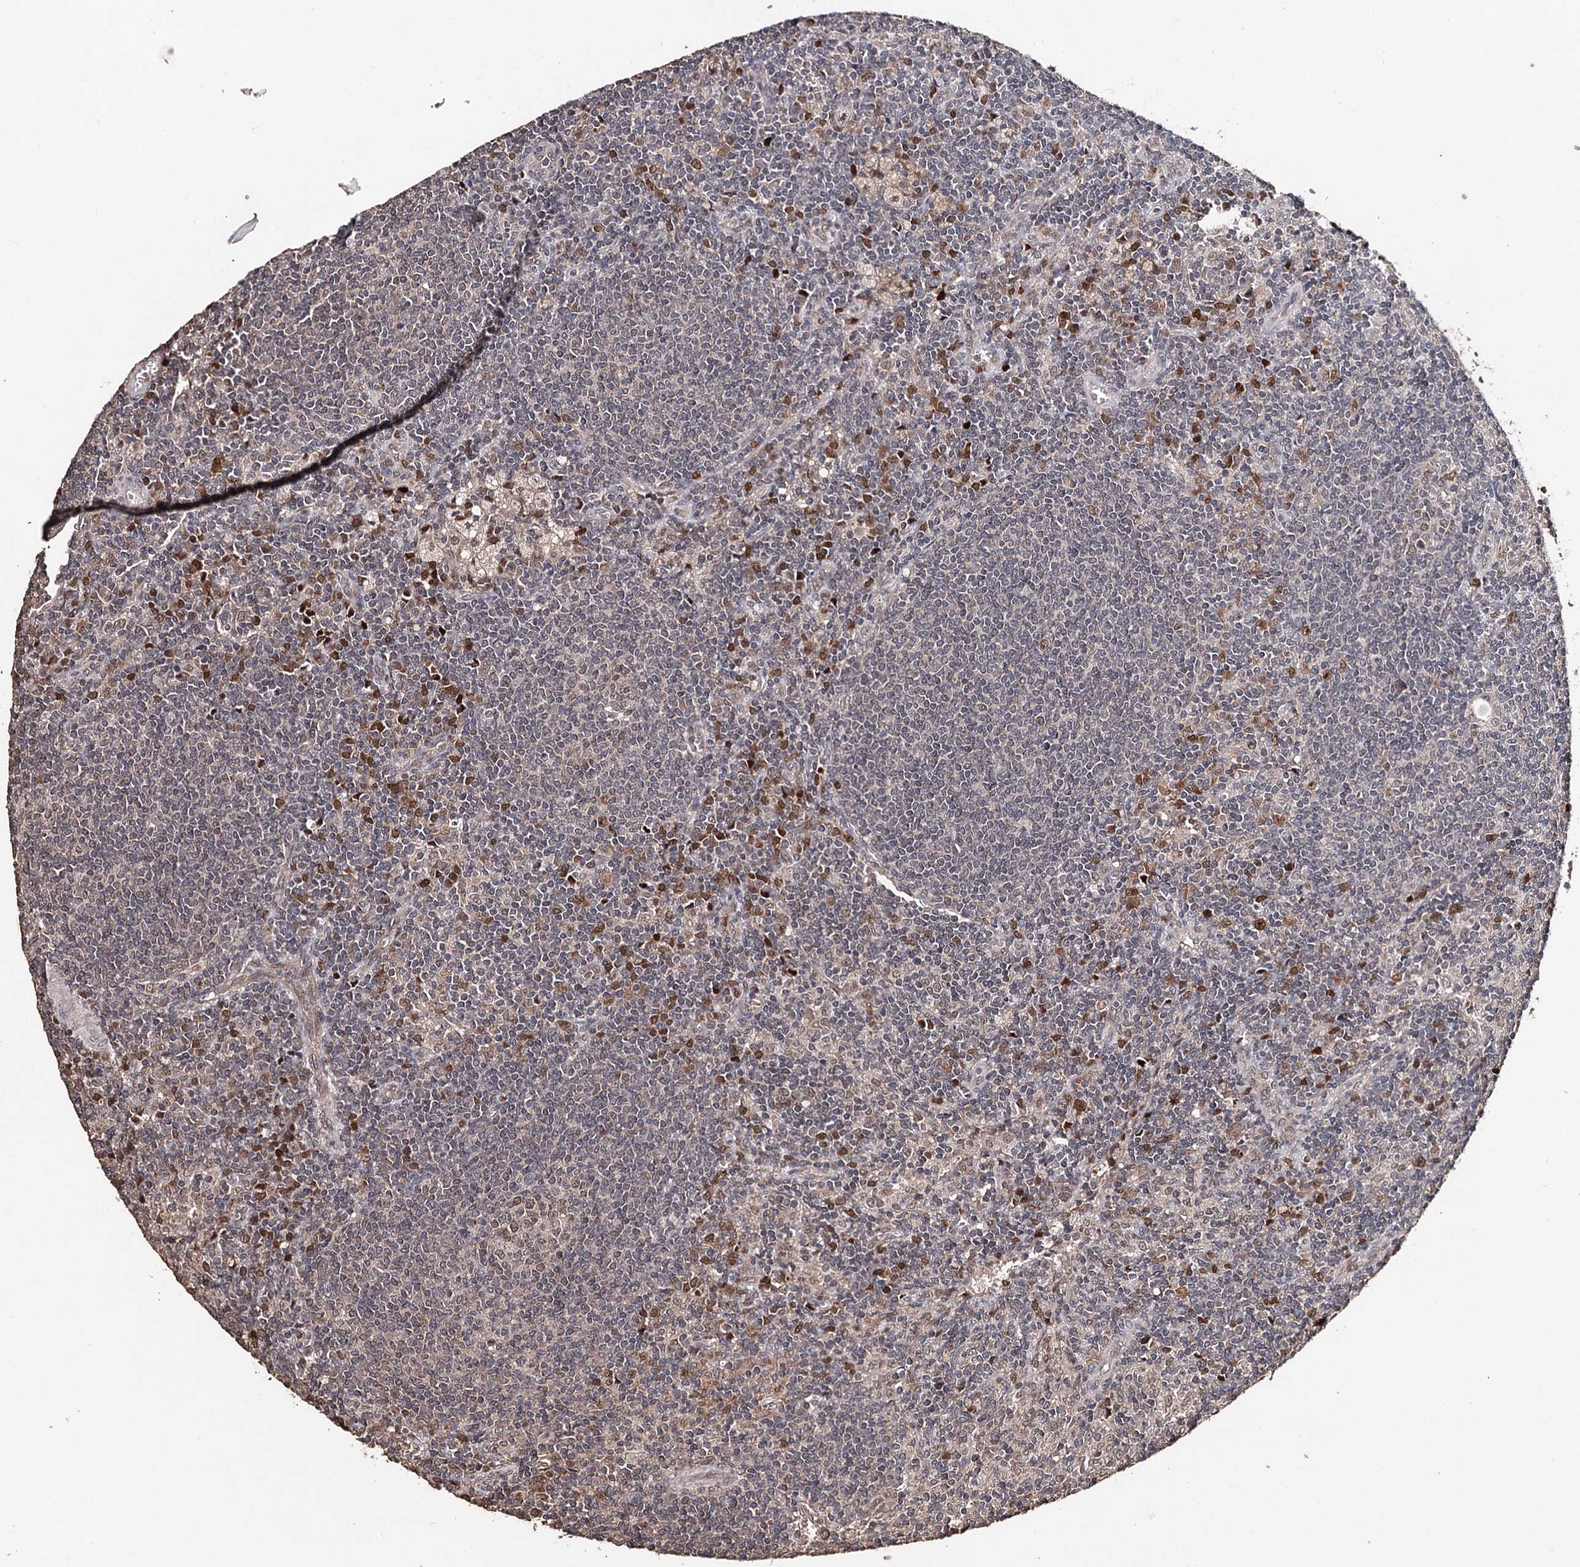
{"staining": {"intensity": "moderate", "quantity": "25%-75%", "location": "nuclear"}, "tissue": "lymph node", "cell_type": "Germinal center cells", "image_type": "normal", "snomed": [{"axis": "morphology", "description": "Normal tissue, NOS"}, {"axis": "topography", "description": "Lymph node"}], "caption": "Germinal center cells show medium levels of moderate nuclear expression in about 25%-75% of cells in benign lymph node. Immunohistochemistry (ihc) stains the protein in brown and the nuclei are stained blue.", "gene": "NOPCHAP1", "patient": {"sex": "male", "age": 69}}